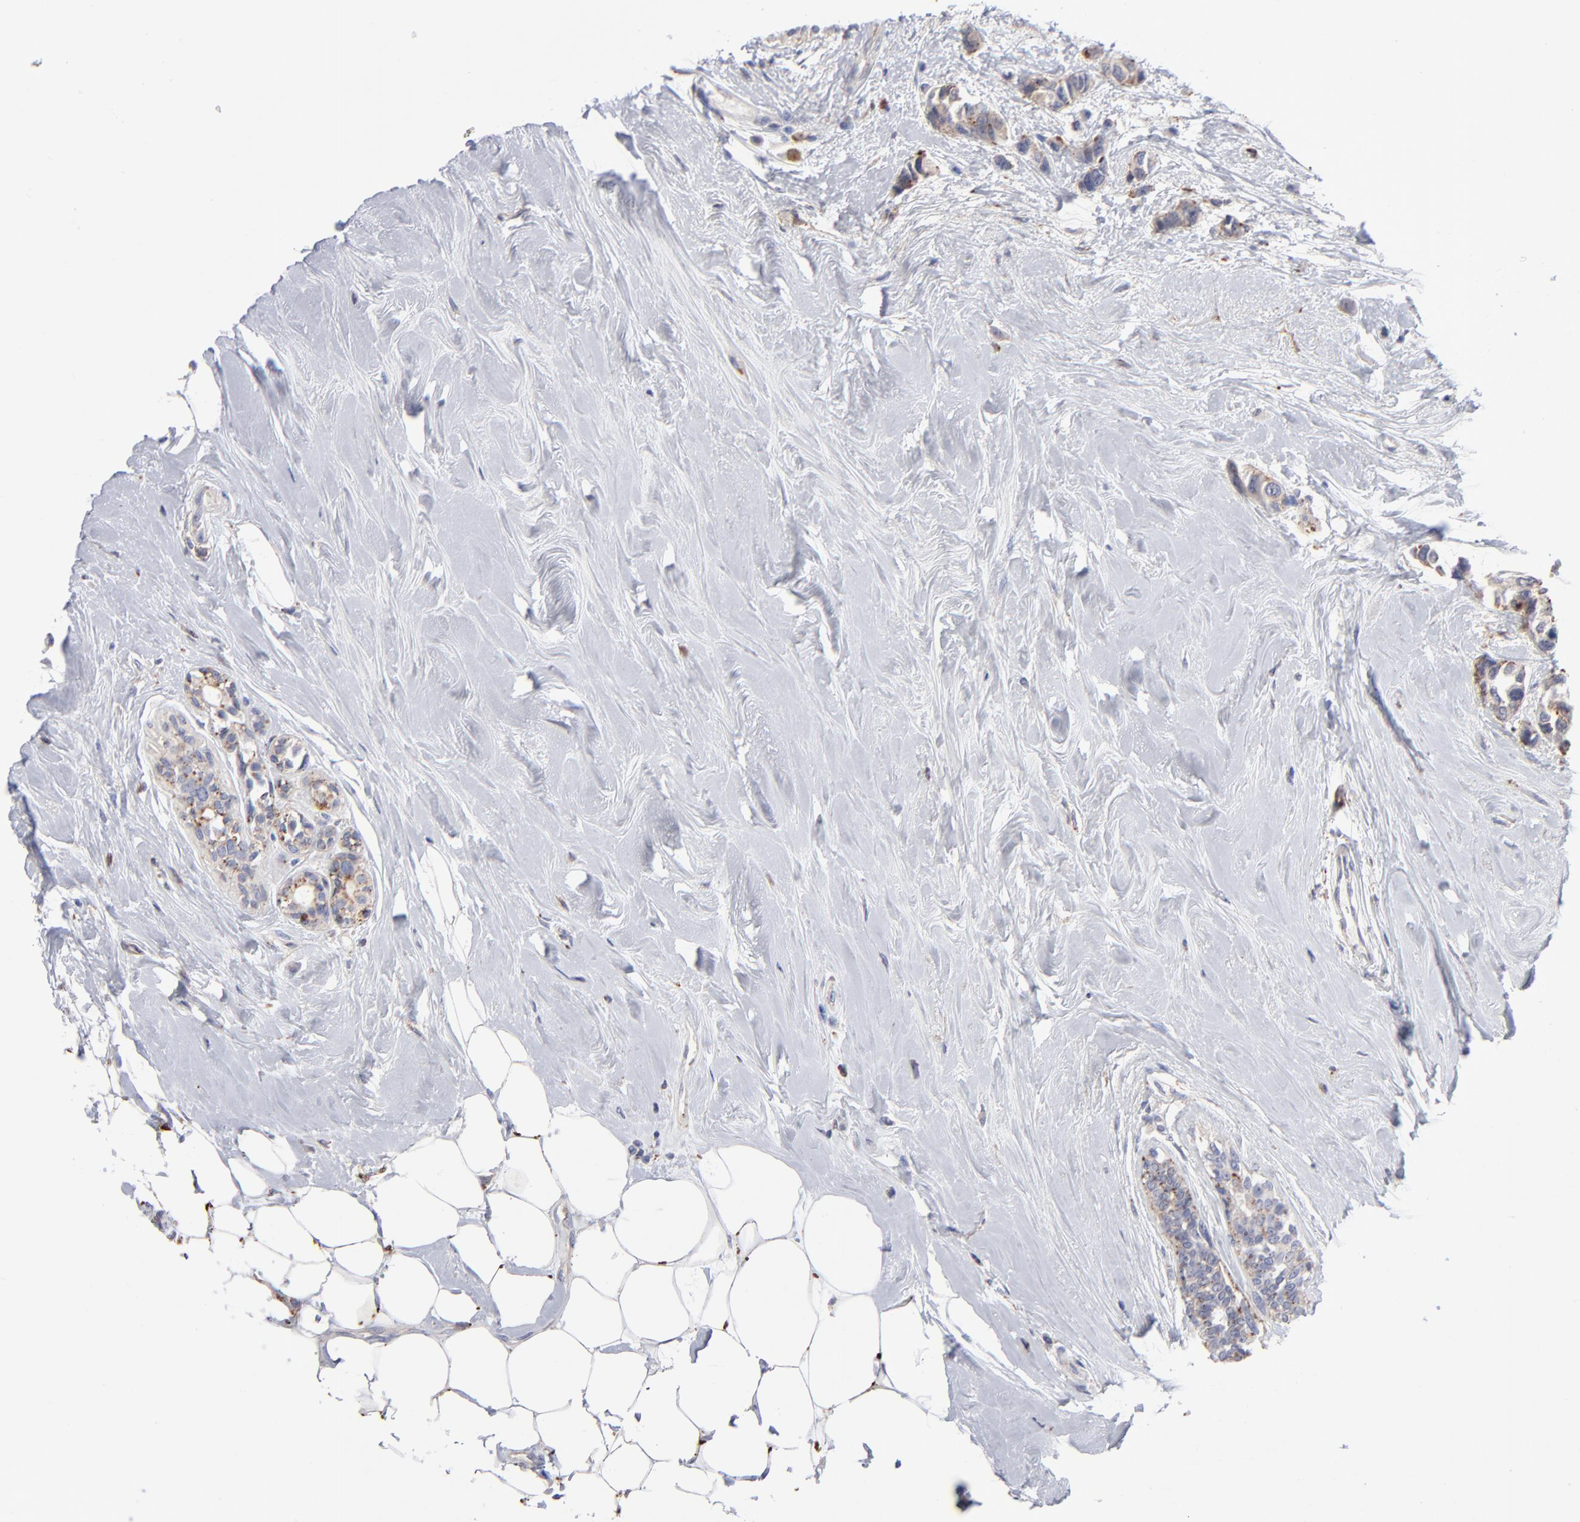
{"staining": {"intensity": "moderate", "quantity": ">75%", "location": "cytoplasmic/membranous"}, "tissue": "breast cancer", "cell_type": "Tumor cells", "image_type": "cancer", "snomed": [{"axis": "morphology", "description": "Duct carcinoma"}, {"axis": "topography", "description": "Breast"}], "caption": "Tumor cells exhibit medium levels of moderate cytoplasmic/membranous staining in about >75% of cells in human breast cancer (invasive ductal carcinoma).", "gene": "RRAGB", "patient": {"sex": "female", "age": 51}}